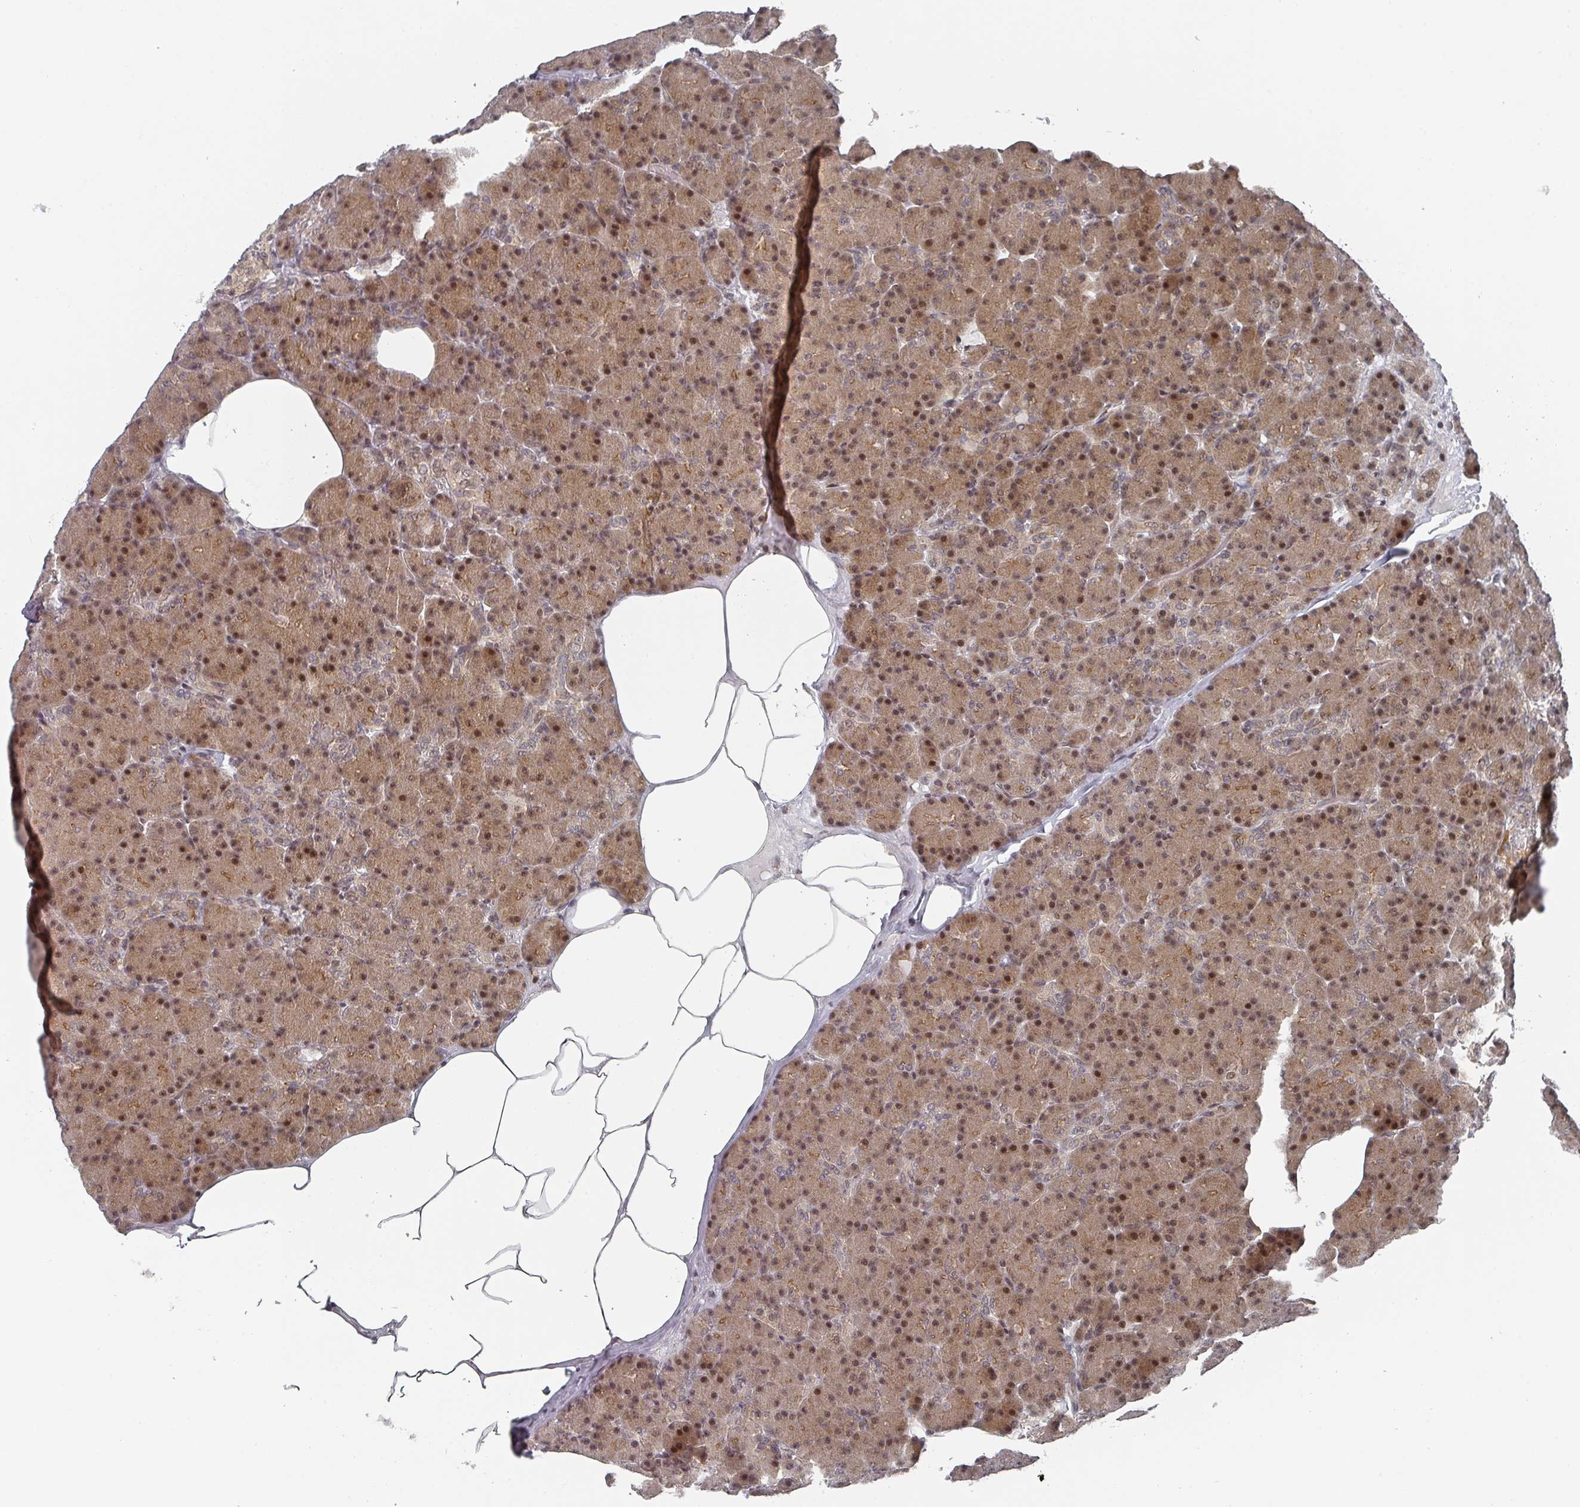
{"staining": {"intensity": "moderate", "quantity": ">75%", "location": "cytoplasmic/membranous,nuclear"}, "tissue": "pancreas", "cell_type": "Exocrine glandular cells", "image_type": "normal", "snomed": [{"axis": "morphology", "description": "Normal tissue, NOS"}, {"axis": "topography", "description": "Pancreas"}], "caption": "Immunohistochemical staining of unremarkable pancreas exhibits moderate cytoplasmic/membranous,nuclear protein staining in about >75% of exocrine glandular cells. The protein of interest is stained brown, and the nuclei are stained in blue (DAB (3,3'-diaminobenzidine) IHC with brightfield microscopy, high magnification).", "gene": "KIF1C", "patient": {"sex": "female", "age": 43}}